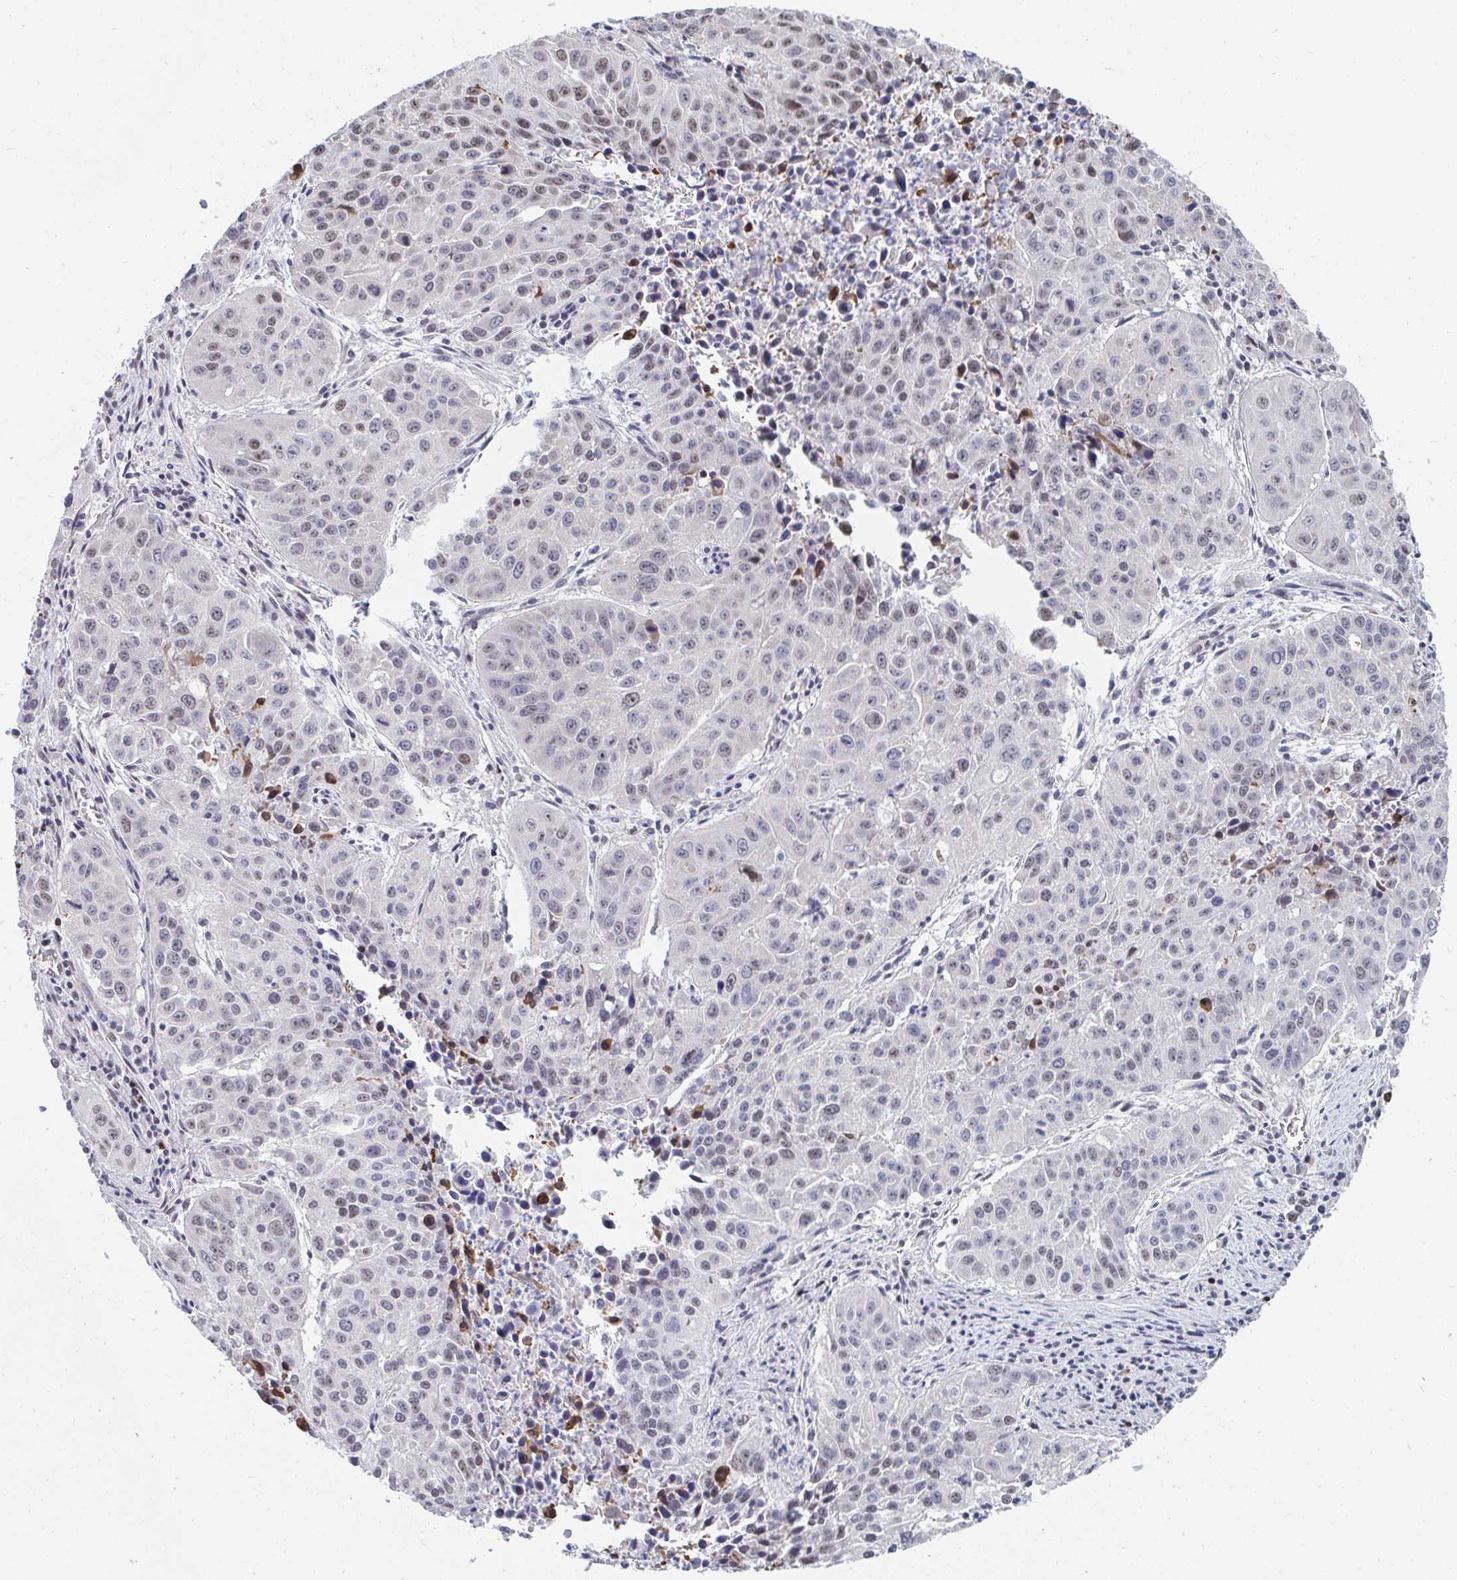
{"staining": {"intensity": "weak", "quantity": "<25%", "location": "nuclear"}, "tissue": "lung cancer", "cell_type": "Tumor cells", "image_type": "cancer", "snomed": [{"axis": "morphology", "description": "Squamous cell carcinoma, NOS"}, {"axis": "topography", "description": "Lung"}], "caption": "IHC histopathology image of human lung cancer stained for a protein (brown), which reveals no positivity in tumor cells.", "gene": "TRIP12", "patient": {"sex": "female", "age": 61}}